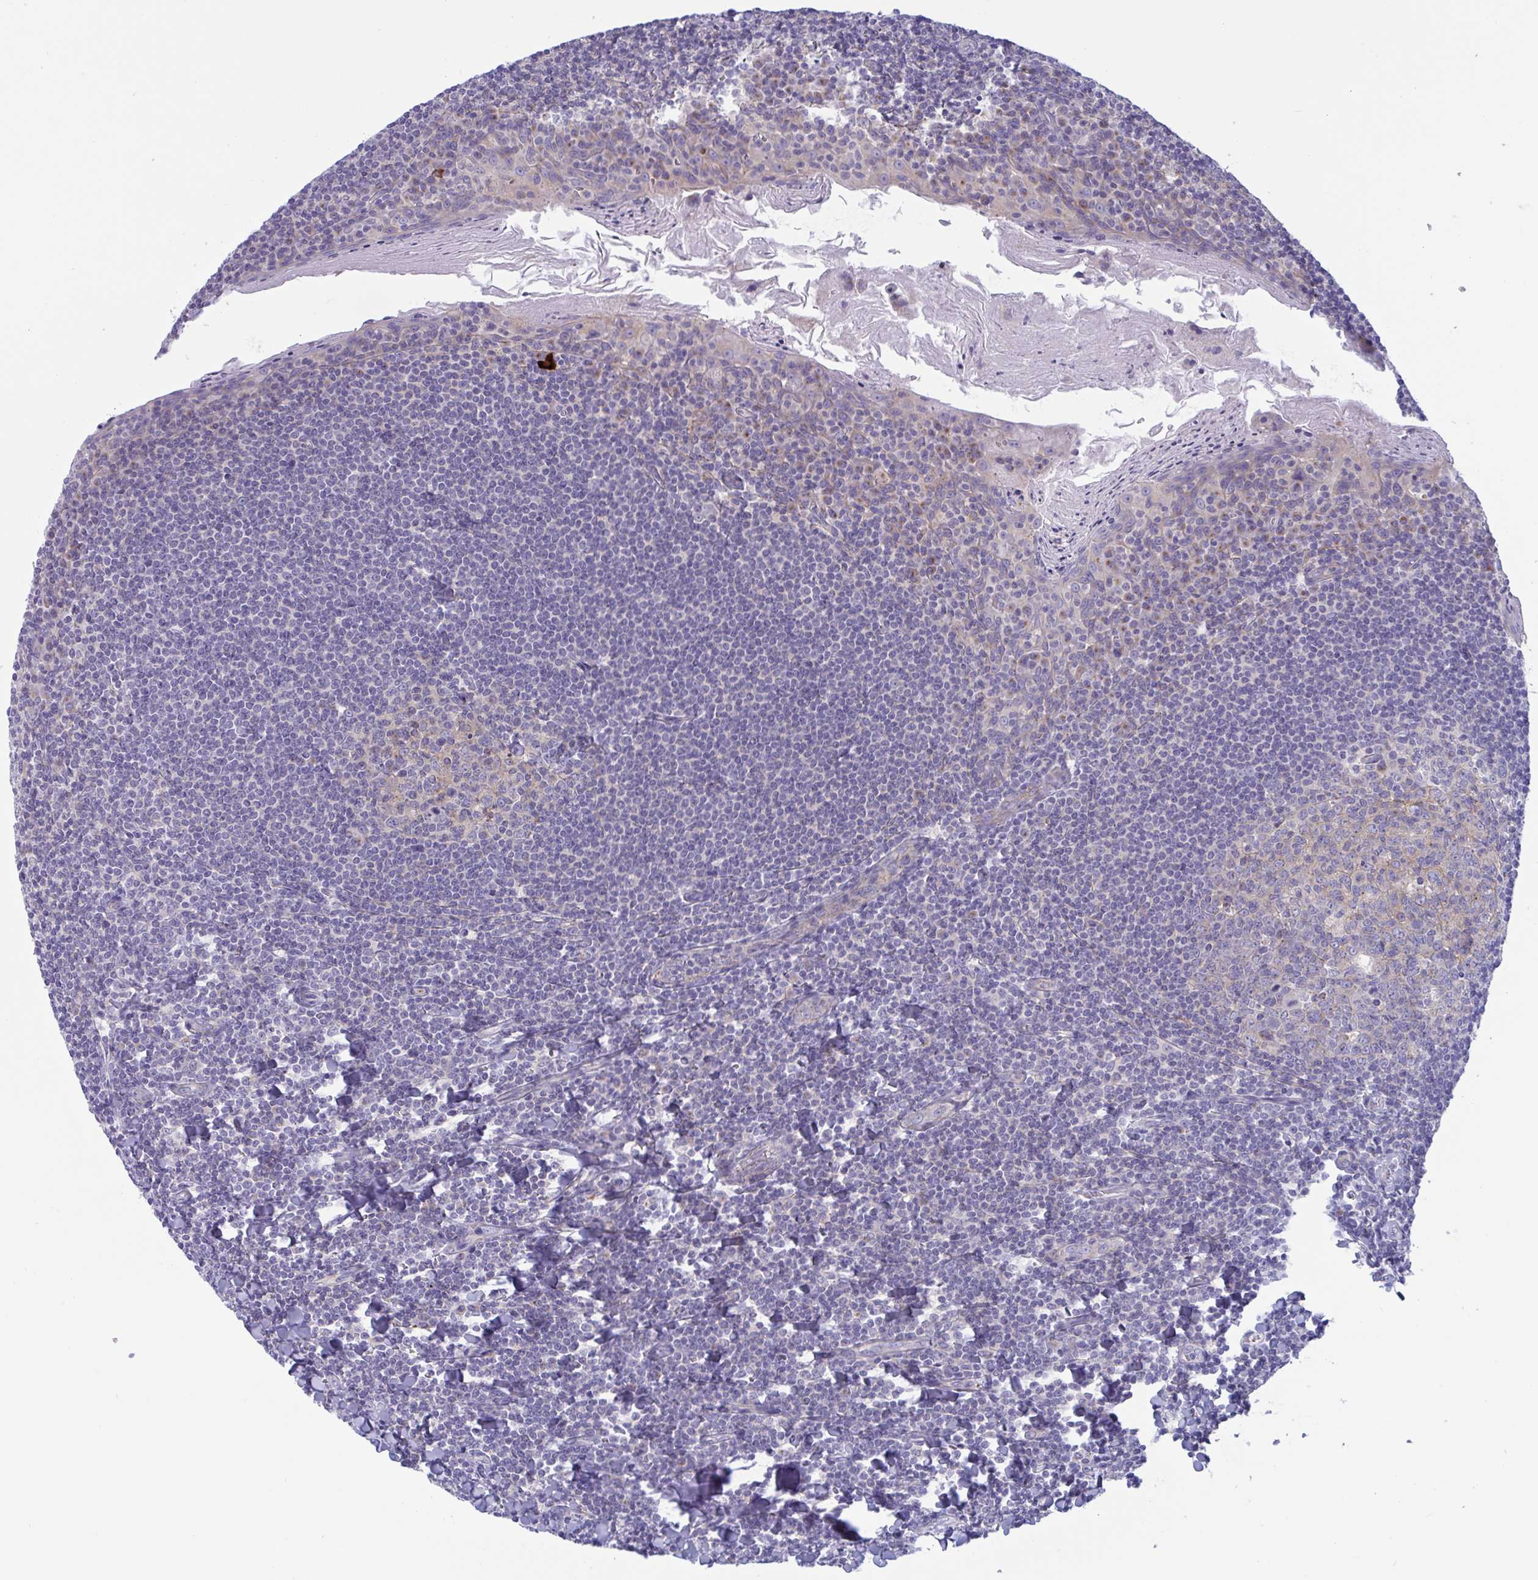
{"staining": {"intensity": "weak", "quantity": "<25%", "location": "cytoplasmic/membranous"}, "tissue": "tonsil", "cell_type": "Germinal center cells", "image_type": "normal", "snomed": [{"axis": "morphology", "description": "Normal tissue, NOS"}, {"axis": "topography", "description": "Tonsil"}], "caption": "Normal tonsil was stained to show a protein in brown. There is no significant expression in germinal center cells. The staining is performed using DAB brown chromogen with nuclei counter-stained in using hematoxylin.", "gene": "OXLD1", "patient": {"sex": "male", "age": 27}}